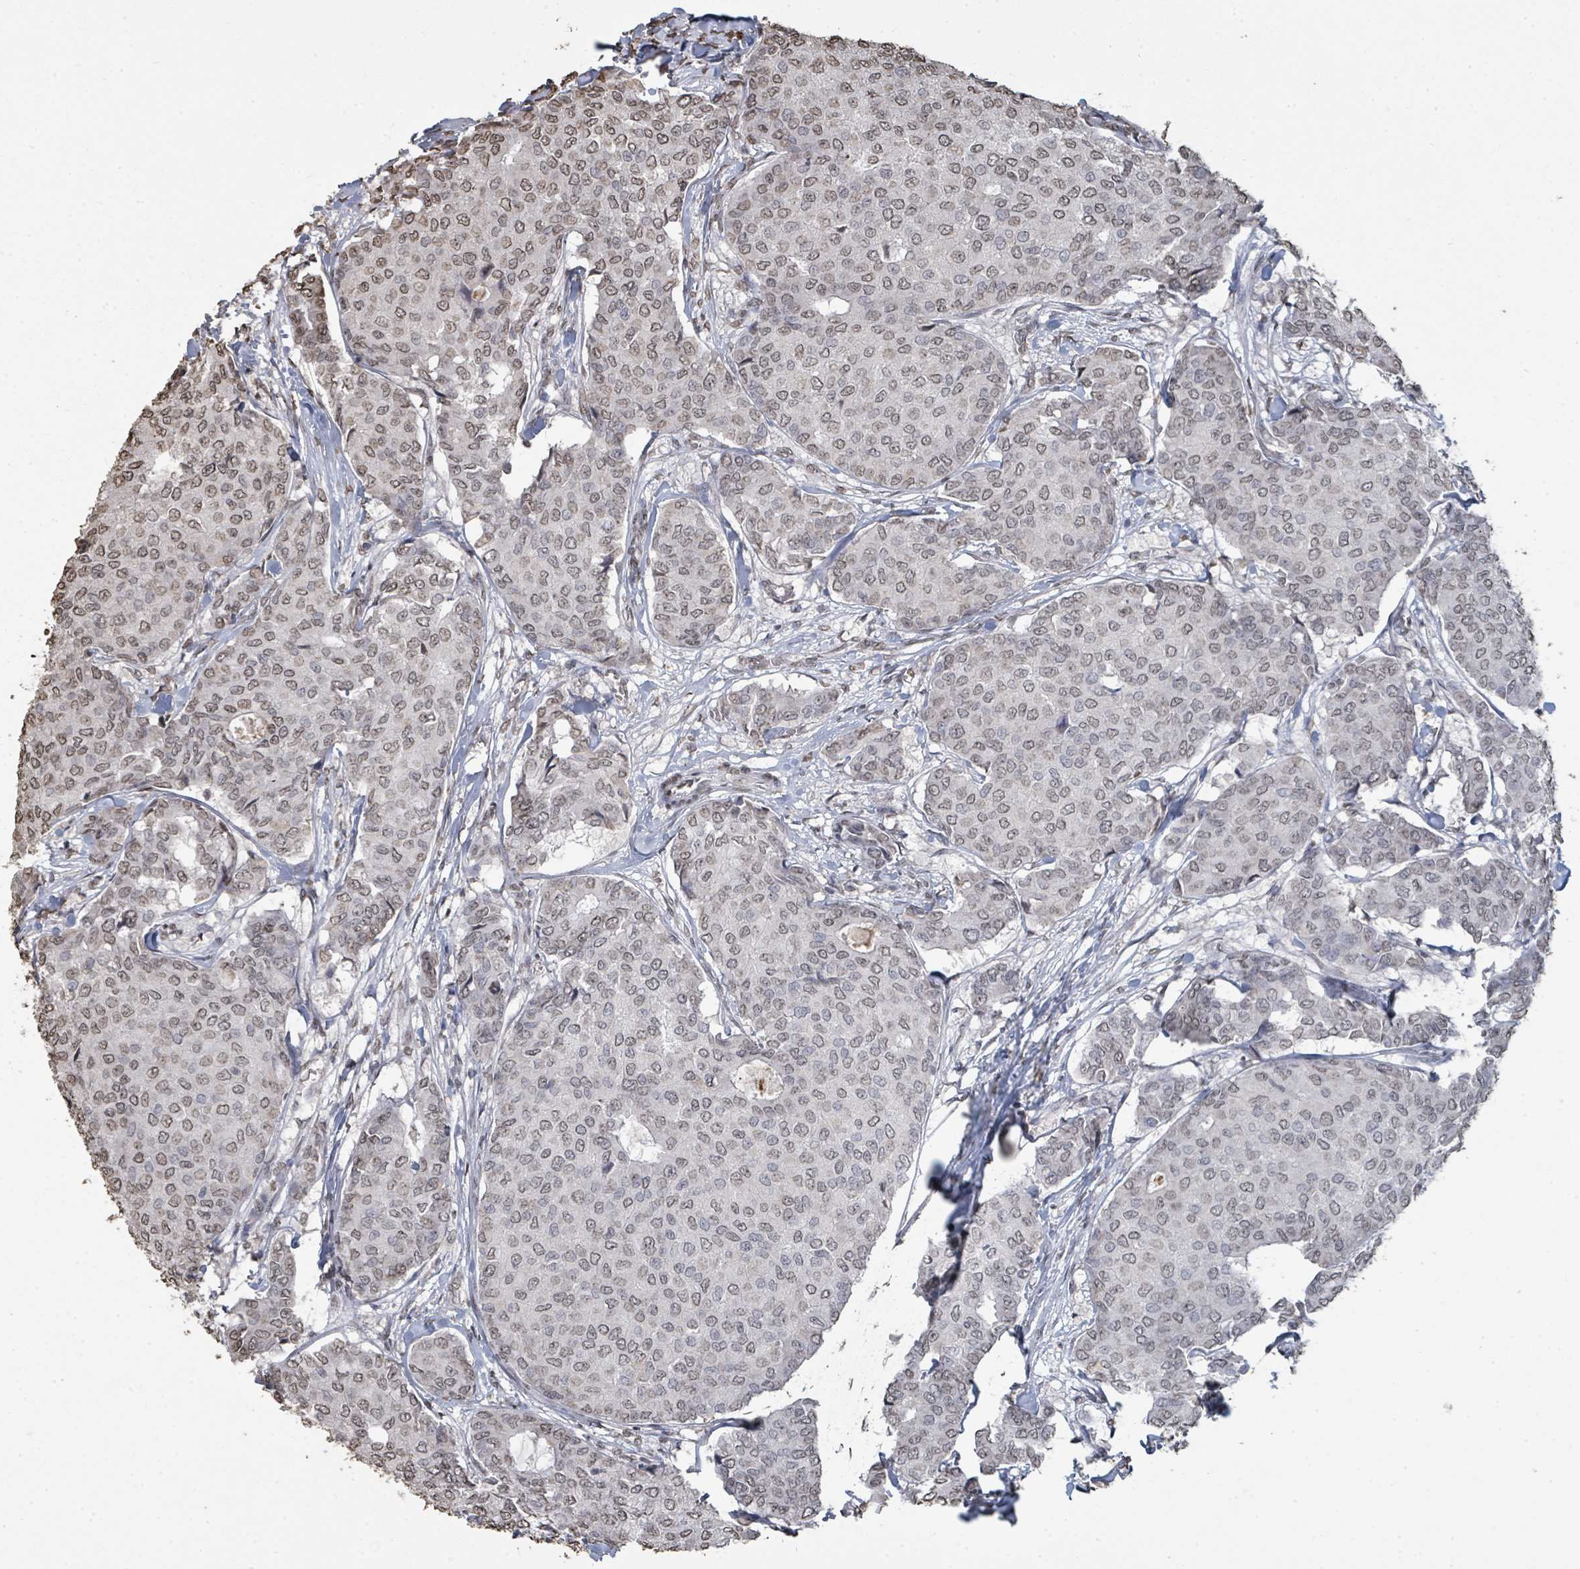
{"staining": {"intensity": "weak", "quantity": ">75%", "location": "nuclear"}, "tissue": "breast cancer", "cell_type": "Tumor cells", "image_type": "cancer", "snomed": [{"axis": "morphology", "description": "Duct carcinoma"}, {"axis": "topography", "description": "Breast"}], "caption": "Human breast cancer stained with a brown dye reveals weak nuclear positive expression in about >75% of tumor cells.", "gene": "MRPS12", "patient": {"sex": "female", "age": 75}}